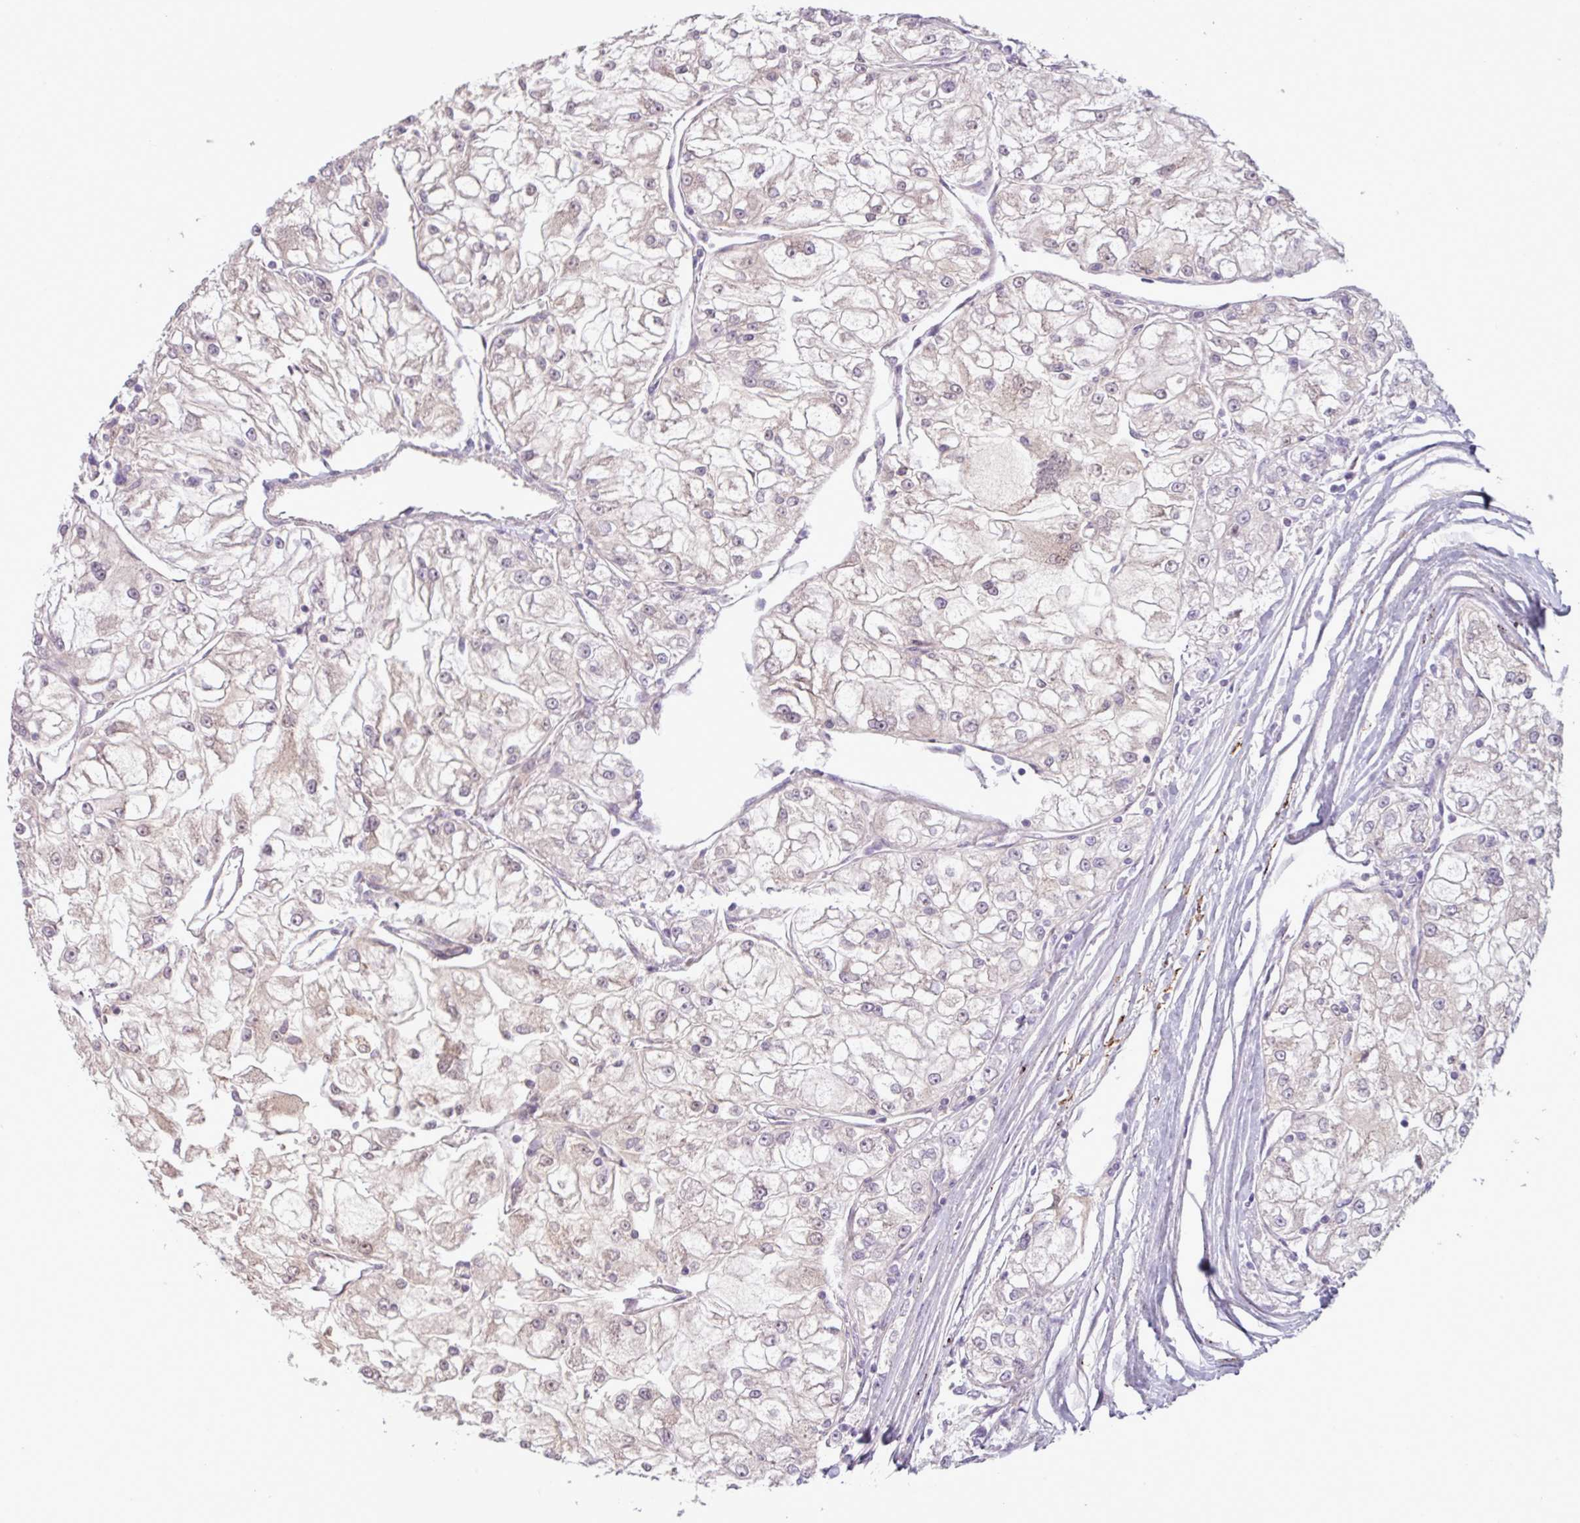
{"staining": {"intensity": "negative", "quantity": "none", "location": "none"}, "tissue": "renal cancer", "cell_type": "Tumor cells", "image_type": "cancer", "snomed": [{"axis": "morphology", "description": "Adenocarcinoma, NOS"}, {"axis": "topography", "description": "Kidney"}], "caption": "An IHC micrograph of renal cancer (adenocarcinoma) is shown. There is no staining in tumor cells of renal cancer (adenocarcinoma).", "gene": "C4B", "patient": {"sex": "female", "age": 72}}